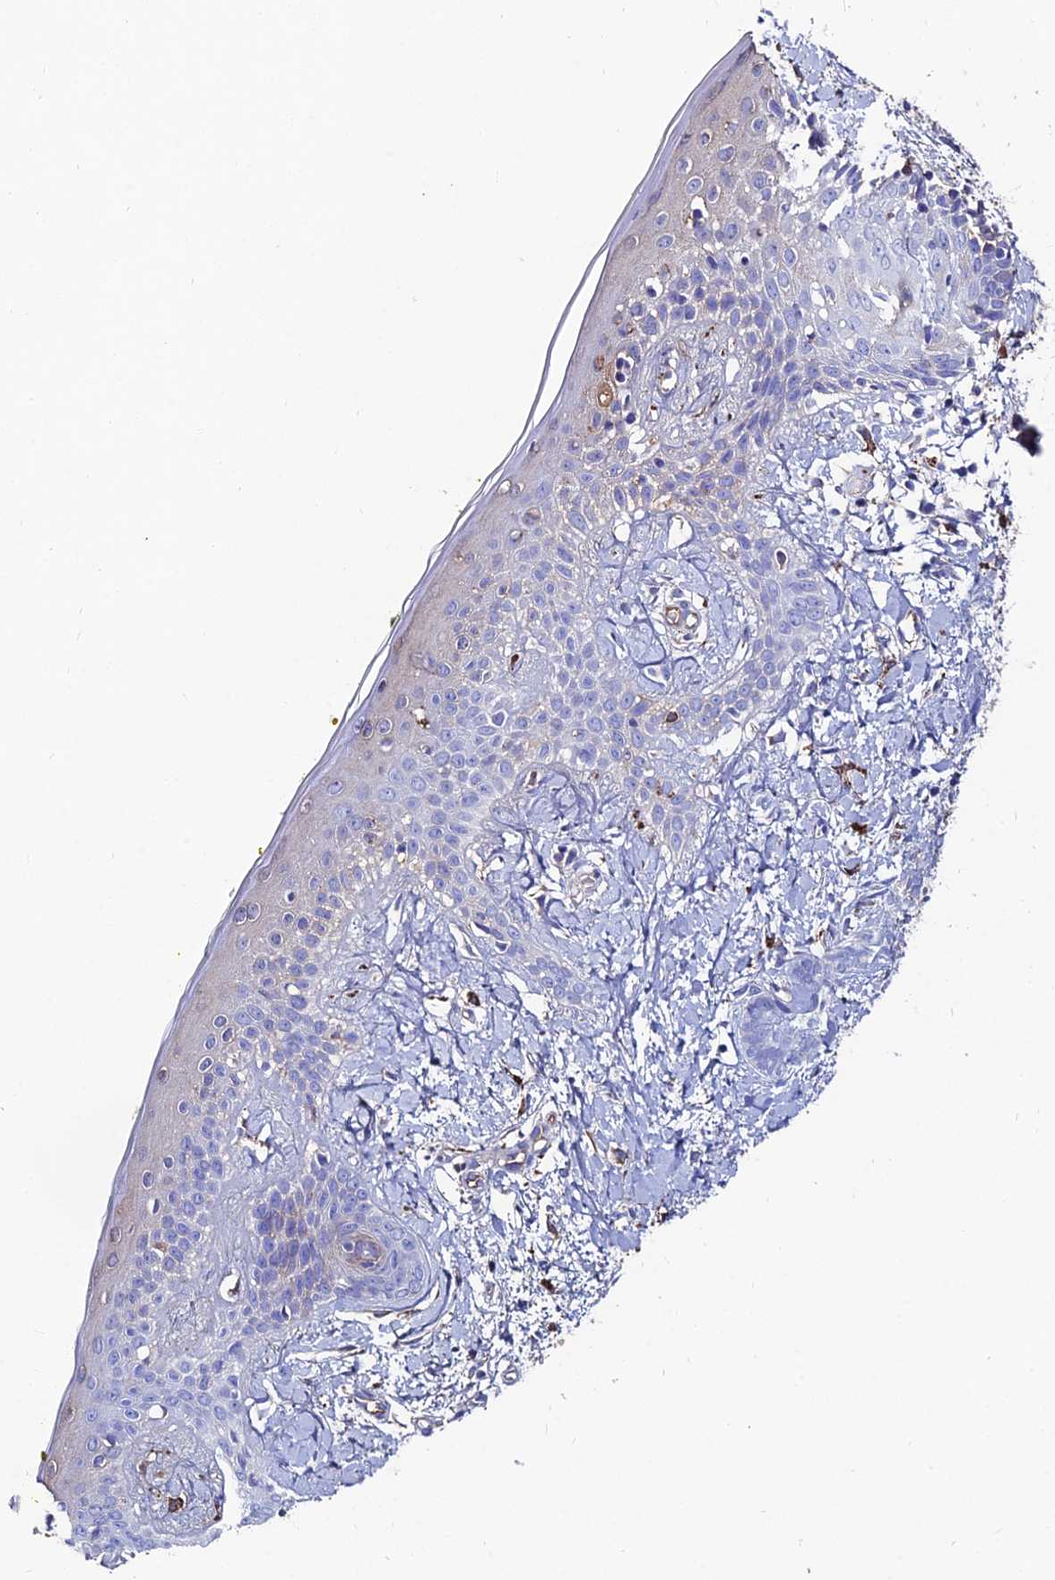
{"staining": {"intensity": "negative", "quantity": "none", "location": "none"}, "tissue": "skin cancer", "cell_type": "Tumor cells", "image_type": "cancer", "snomed": [{"axis": "morphology", "description": "Basal cell carcinoma"}, {"axis": "topography", "description": "Skin"}], "caption": "Photomicrograph shows no significant protein staining in tumor cells of skin cancer (basal cell carcinoma).", "gene": "SLC25A16", "patient": {"sex": "female", "age": 81}}